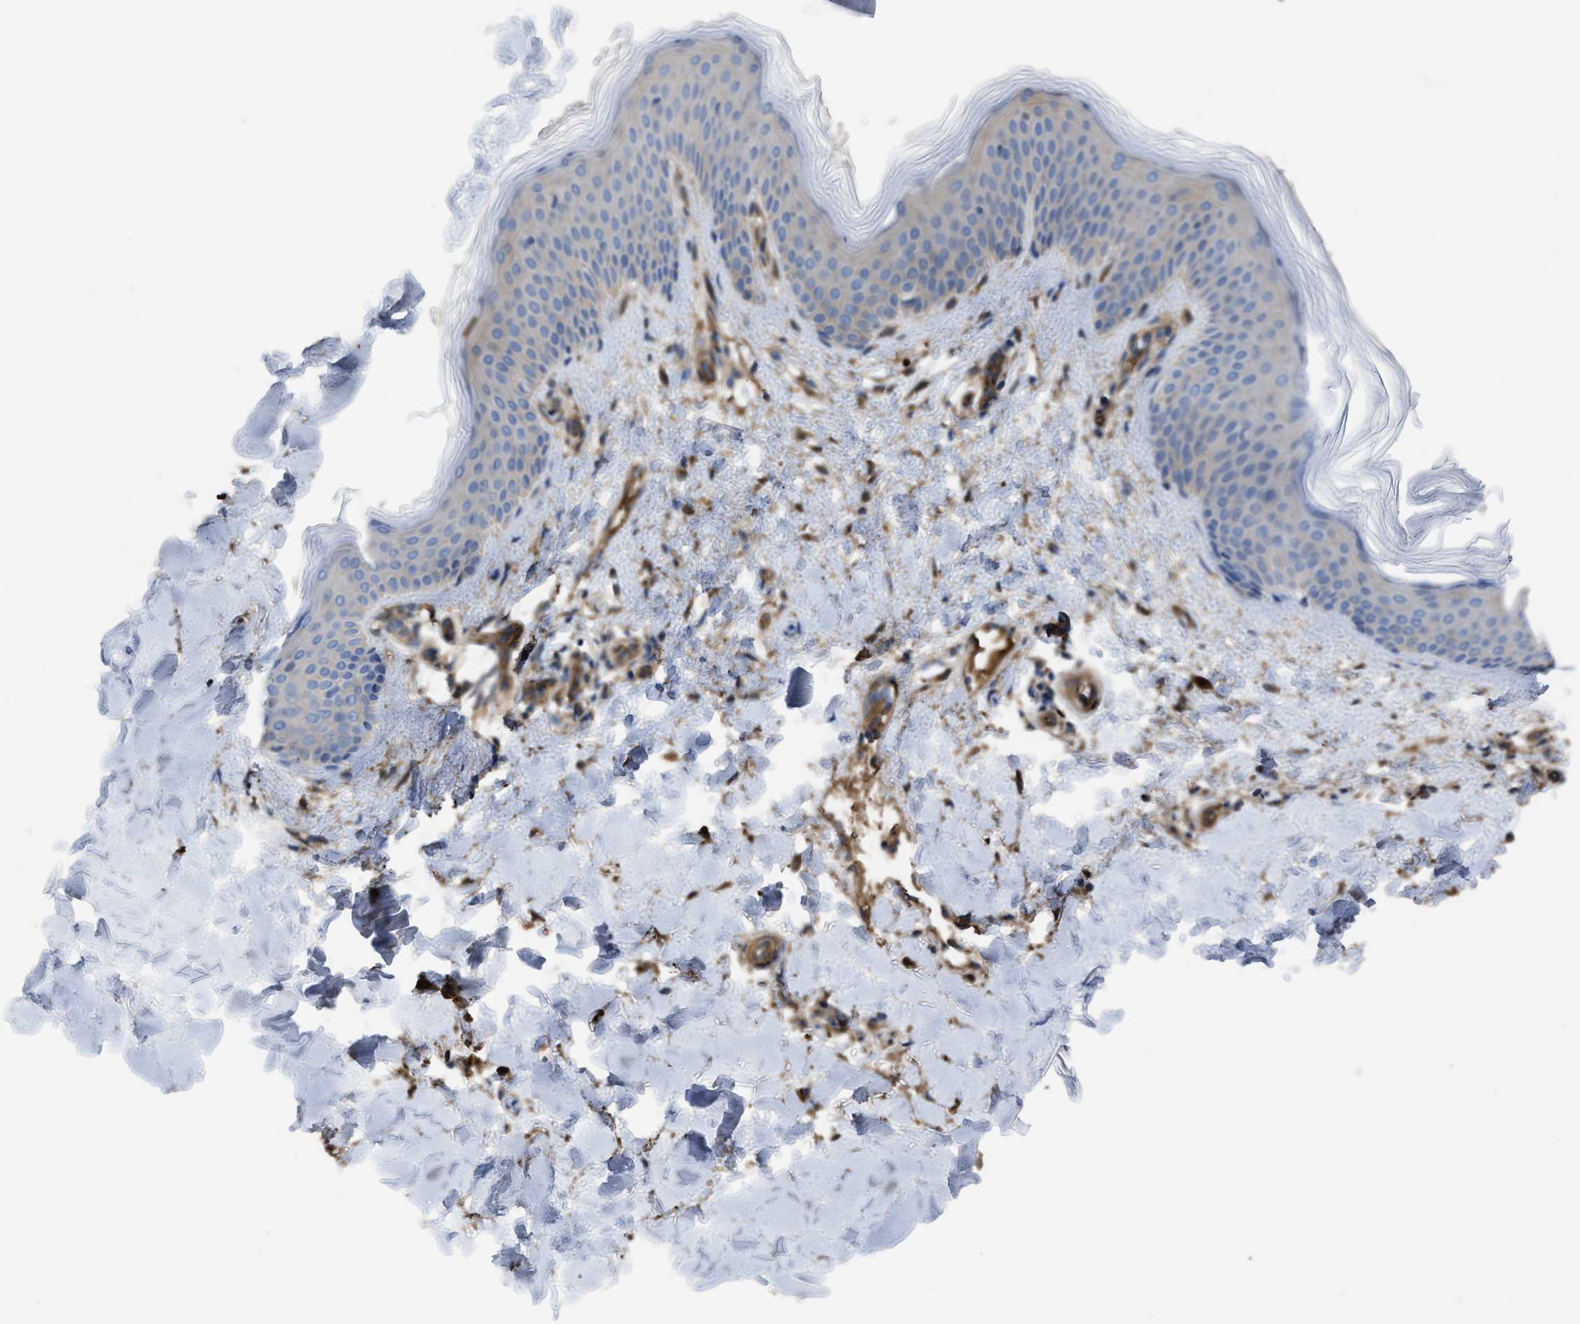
{"staining": {"intensity": "moderate", "quantity": ">75%", "location": "cytoplasmic/membranous"}, "tissue": "skin", "cell_type": "Fibroblasts", "image_type": "normal", "snomed": [{"axis": "morphology", "description": "Normal tissue, NOS"}, {"axis": "topography", "description": "Skin"}], "caption": "A medium amount of moderate cytoplasmic/membranous expression is appreciated in about >75% of fibroblasts in unremarkable skin. Using DAB (brown) and hematoxylin (blue) stains, captured at high magnification using brightfield microscopy.", "gene": "TRIOBP", "patient": {"sex": "male", "age": 41}}